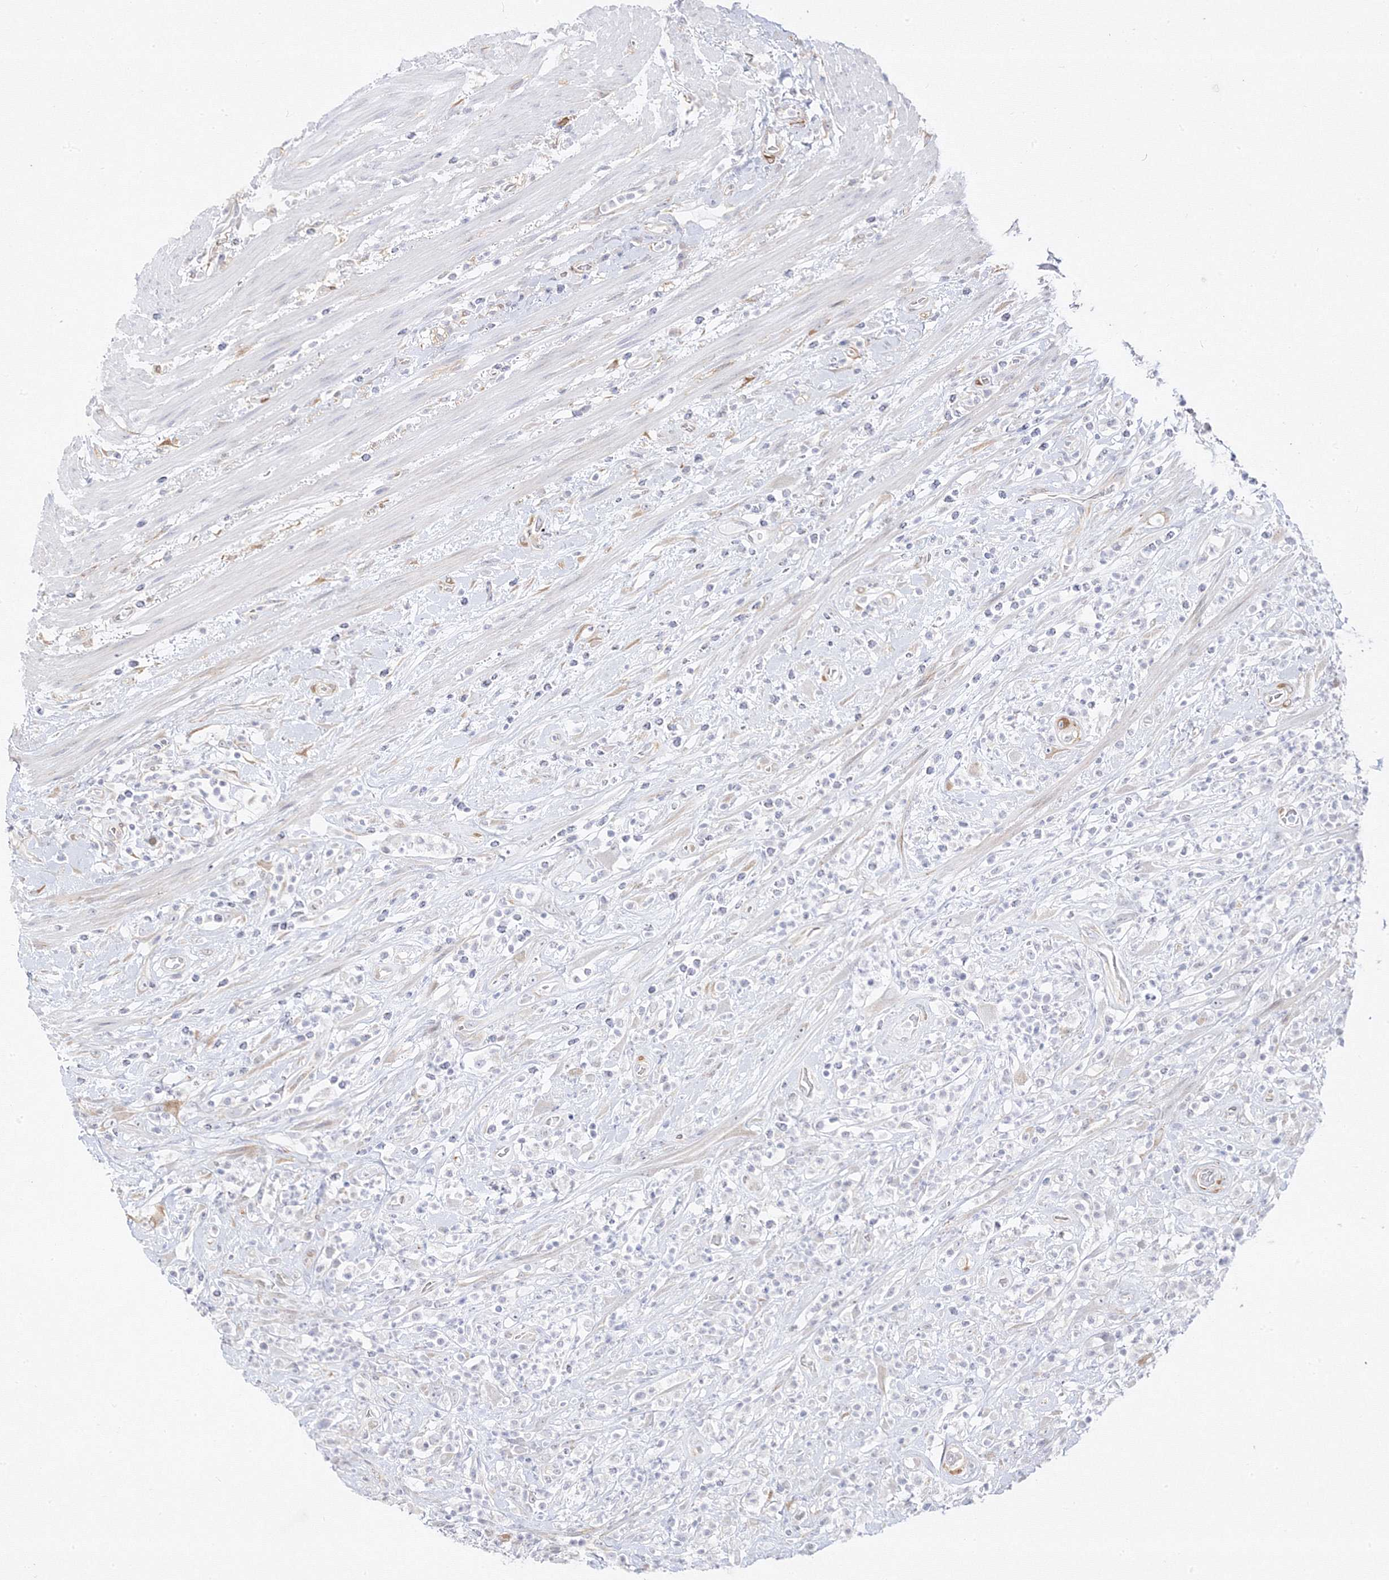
{"staining": {"intensity": "negative", "quantity": "none", "location": "none"}, "tissue": "colorectal cancer", "cell_type": "Tumor cells", "image_type": "cancer", "snomed": [{"axis": "morphology", "description": "Adenocarcinoma, NOS"}, {"axis": "topography", "description": "Rectum"}], "caption": "The photomicrograph shows no significant expression in tumor cells of colorectal adenocarcinoma. (DAB IHC, high magnification).", "gene": "C2CD2", "patient": {"sex": "male", "age": 59}}